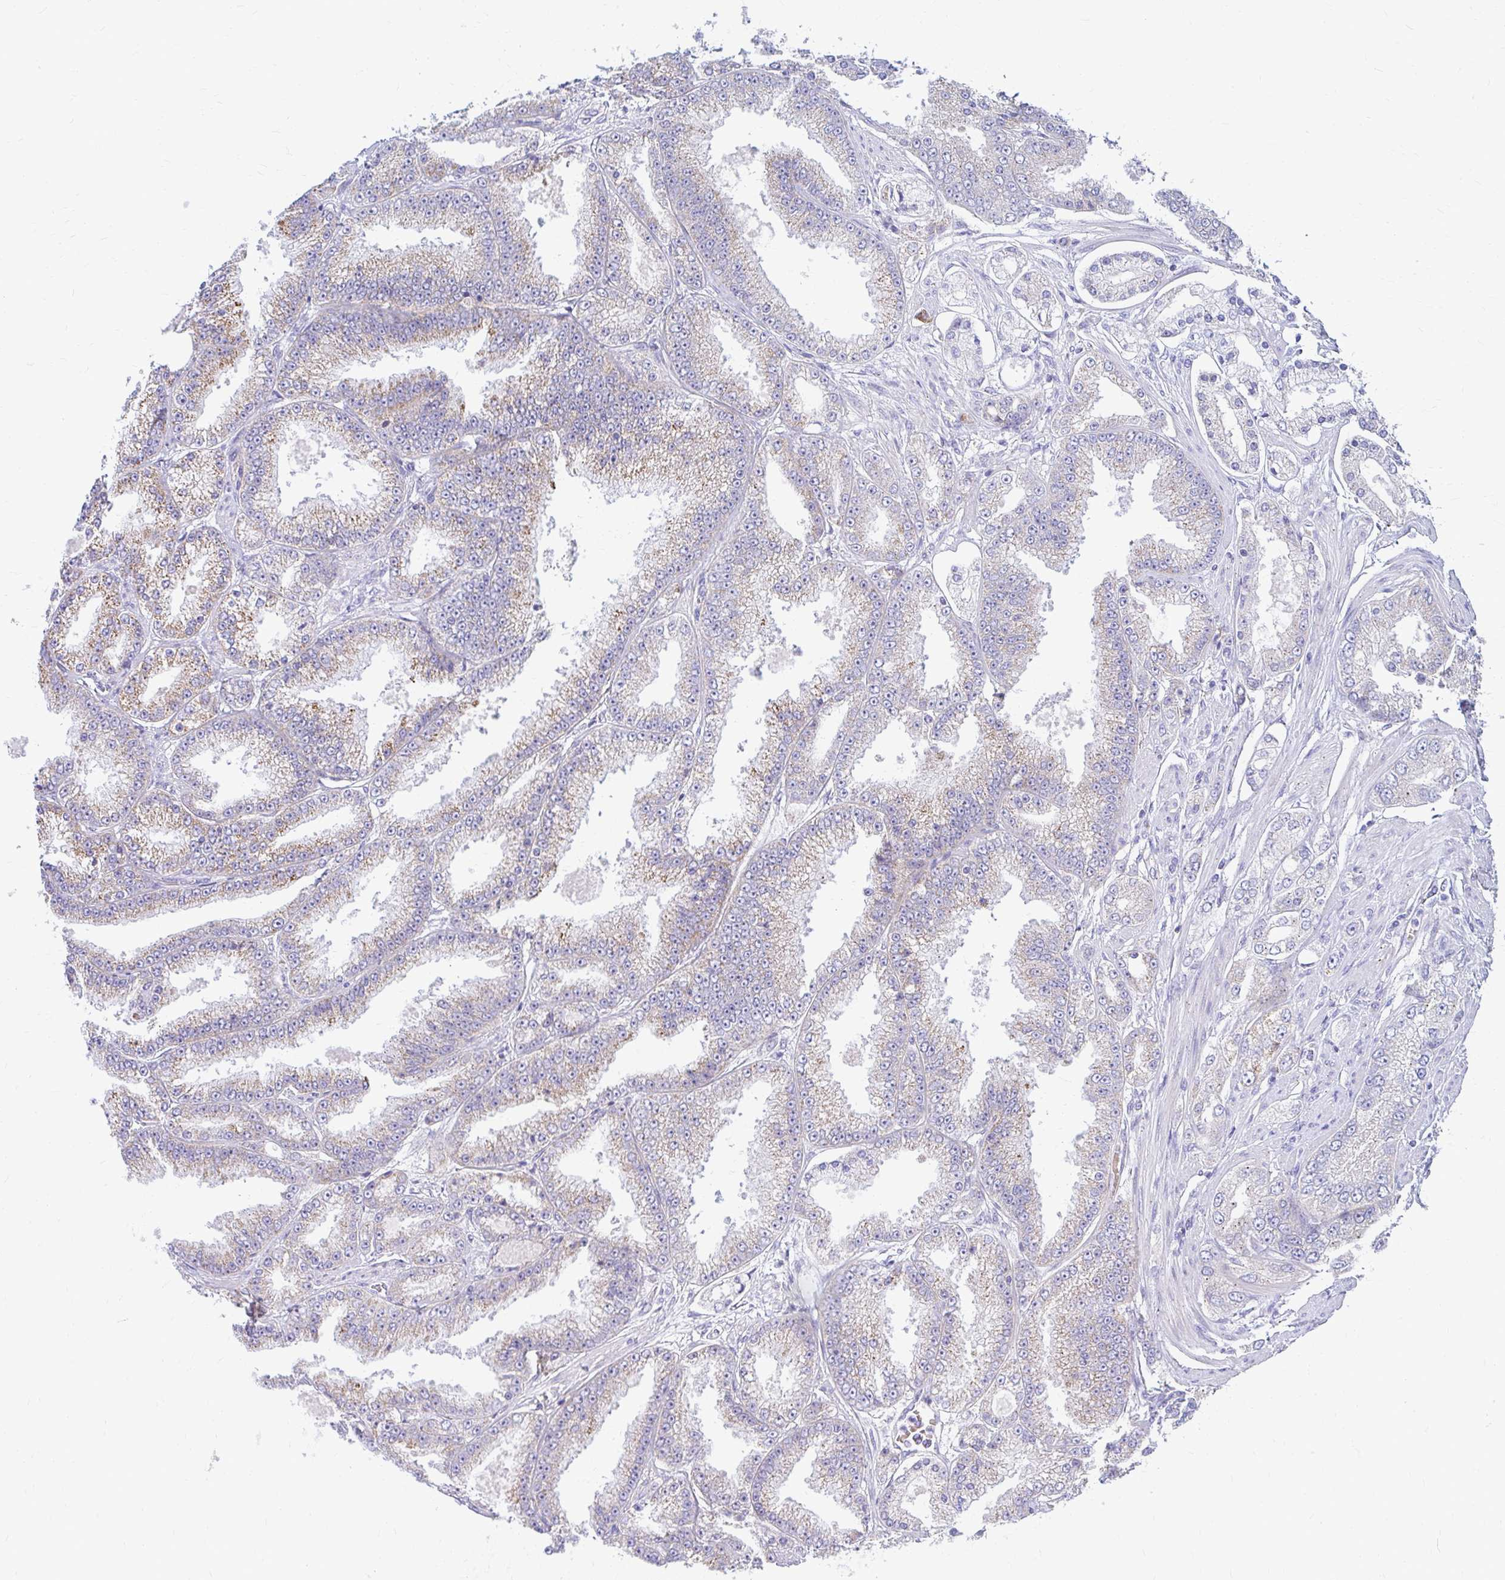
{"staining": {"intensity": "weak", "quantity": "<25%", "location": "cytoplasmic/membranous"}, "tissue": "prostate cancer", "cell_type": "Tumor cells", "image_type": "cancer", "snomed": [{"axis": "morphology", "description": "Adenocarcinoma, High grade"}, {"axis": "topography", "description": "Prostate"}], "caption": "The histopathology image demonstrates no significant expression in tumor cells of prostate cancer (high-grade adenocarcinoma). Brightfield microscopy of IHC stained with DAB (3,3'-diaminobenzidine) (brown) and hematoxylin (blue), captured at high magnification.", "gene": "RADIL", "patient": {"sex": "male", "age": 68}}